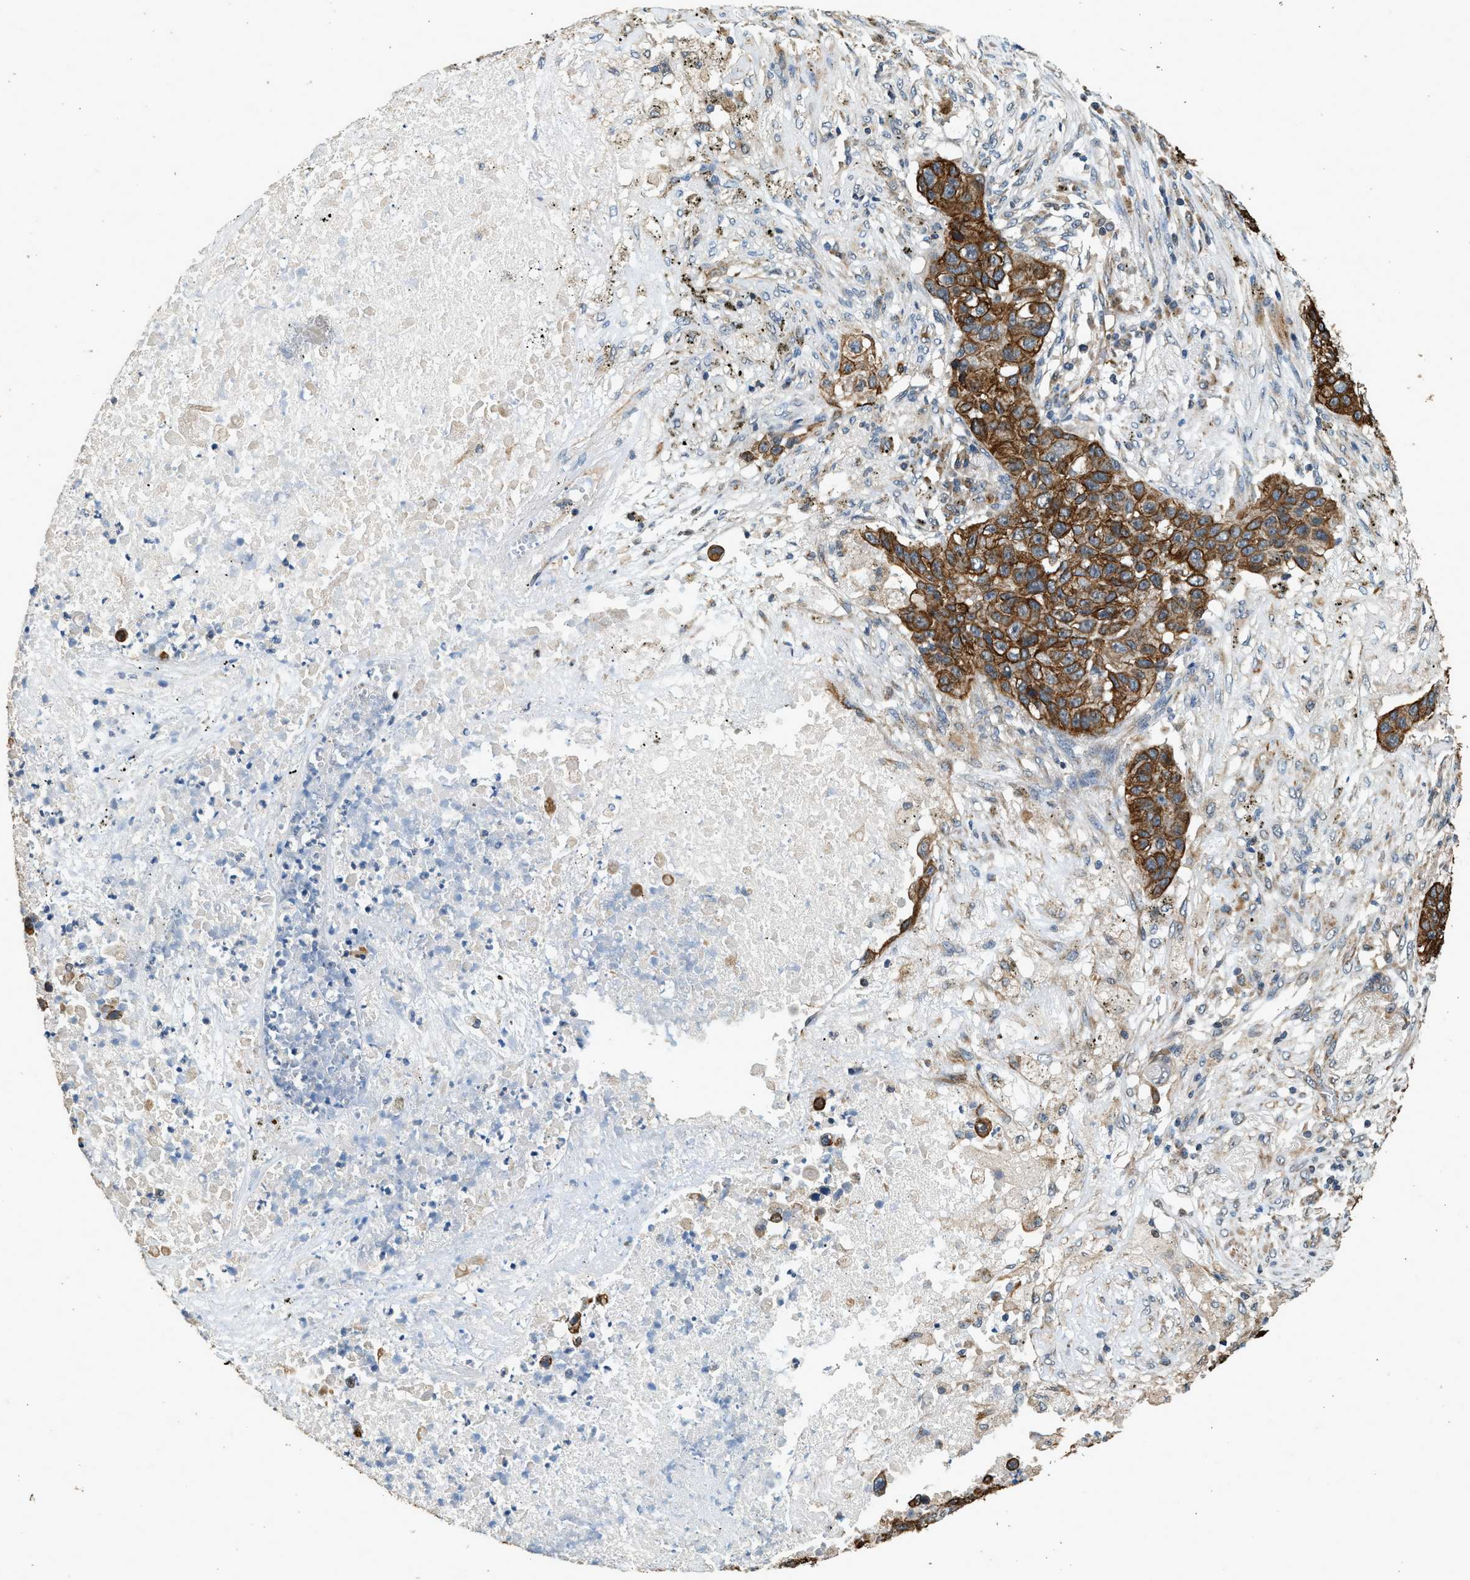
{"staining": {"intensity": "strong", "quantity": ">75%", "location": "cytoplasmic/membranous"}, "tissue": "lung cancer", "cell_type": "Tumor cells", "image_type": "cancer", "snomed": [{"axis": "morphology", "description": "Squamous cell carcinoma, NOS"}, {"axis": "topography", "description": "Lung"}], "caption": "Immunohistochemistry staining of squamous cell carcinoma (lung), which displays high levels of strong cytoplasmic/membranous expression in about >75% of tumor cells indicating strong cytoplasmic/membranous protein staining. The staining was performed using DAB (brown) for protein detection and nuclei were counterstained in hematoxylin (blue).", "gene": "PCLO", "patient": {"sex": "male", "age": 57}}